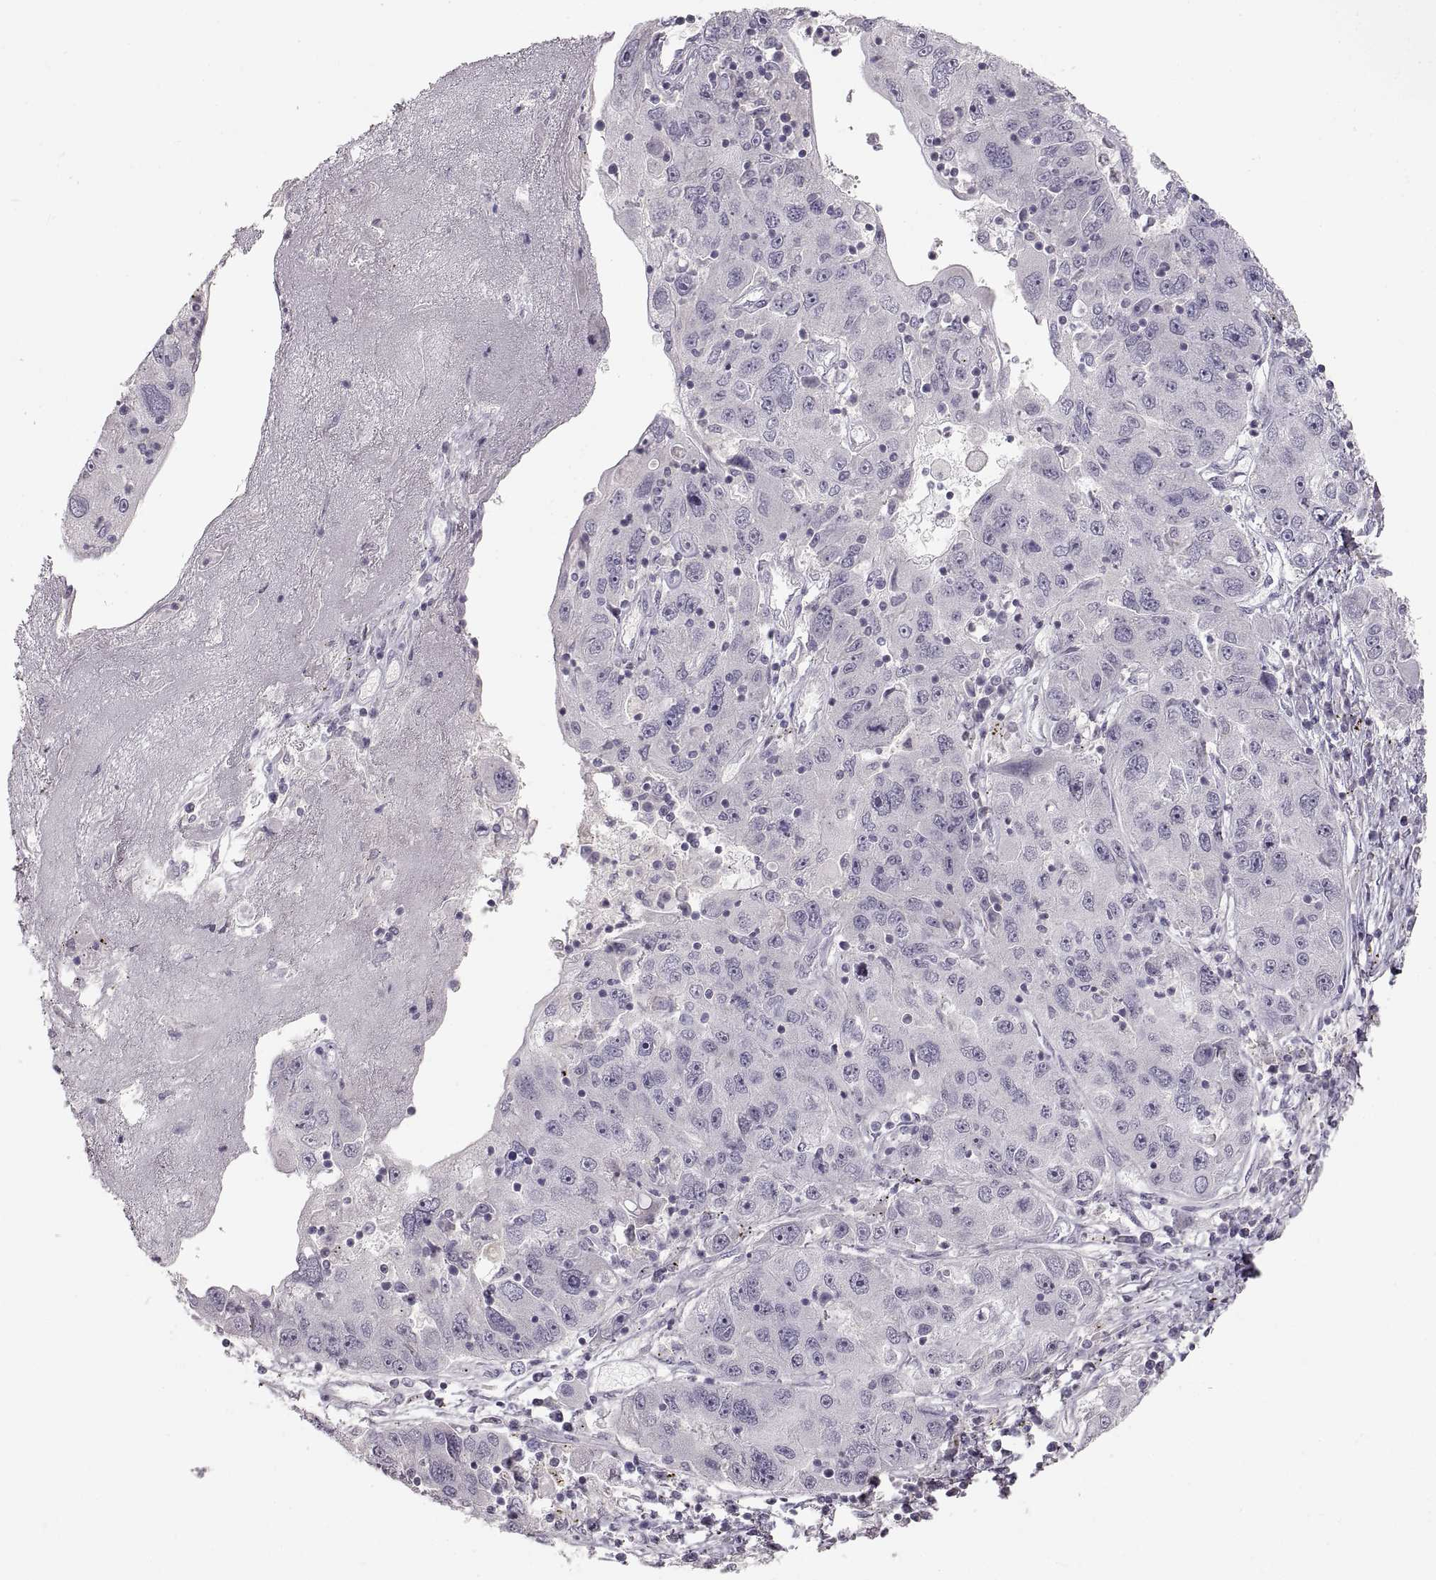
{"staining": {"intensity": "negative", "quantity": "none", "location": "none"}, "tissue": "stomach cancer", "cell_type": "Tumor cells", "image_type": "cancer", "snomed": [{"axis": "morphology", "description": "Adenocarcinoma, NOS"}, {"axis": "topography", "description": "Stomach"}], "caption": "Immunohistochemistry histopathology image of neoplastic tissue: stomach cancer (adenocarcinoma) stained with DAB shows no significant protein staining in tumor cells. Nuclei are stained in blue.", "gene": "PCSK2", "patient": {"sex": "male", "age": 56}}